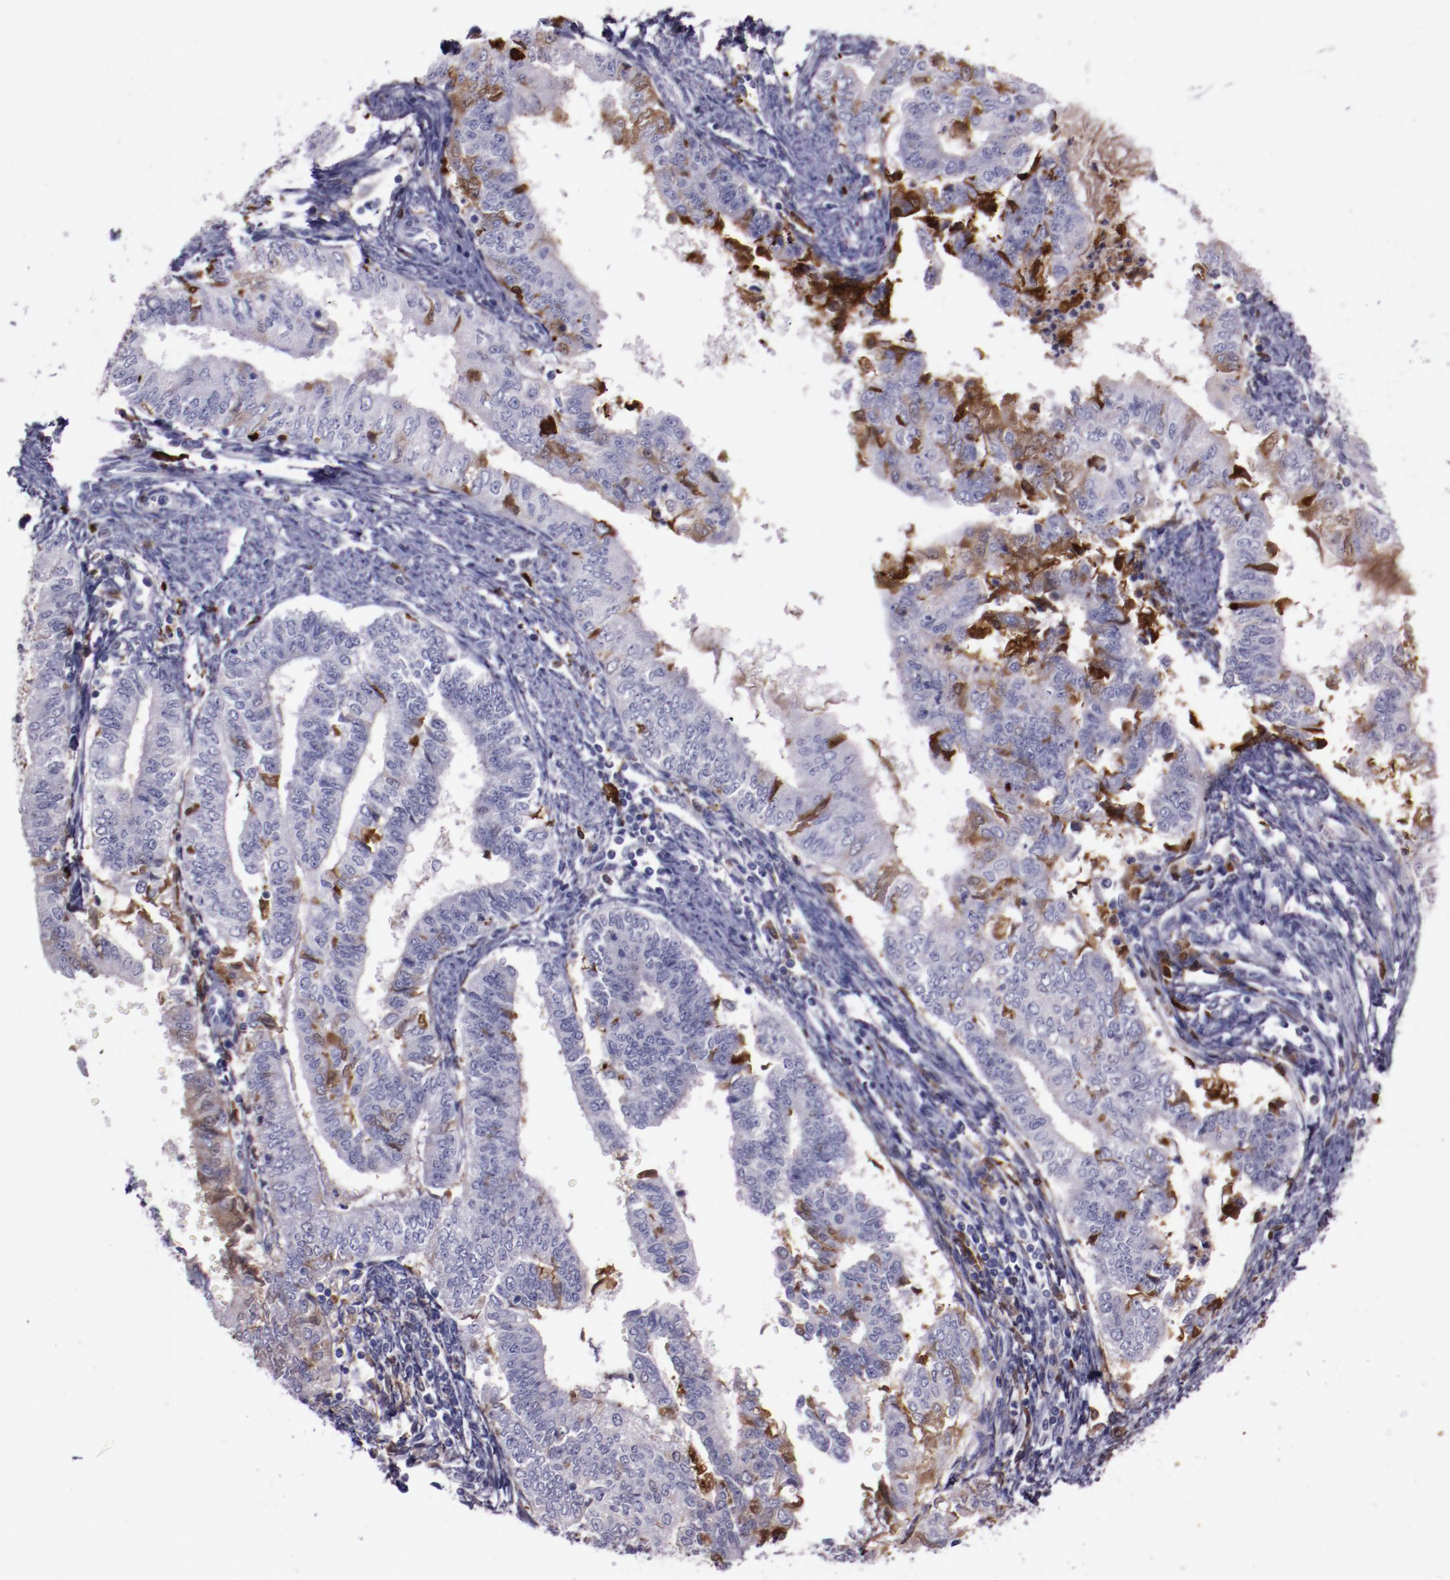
{"staining": {"intensity": "moderate", "quantity": "<25%", "location": "cytoplasmic/membranous"}, "tissue": "endometrial cancer", "cell_type": "Tumor cells", "image_type": "cancer", "snomed": [{"axis": "morphology", "description": "Adenocarcinoma, NOS"}, {"axis": "topography", "description": "Endometrium"}], "caption": "Immunohistochemistry (IHC) of human endometrial adenocarcinoma demonstrates low levels of moderate cytoplasmic/membranous staining in about <25% of tumor cells. (DAB (3,3'-diaminobenzidine) IHC, brown staining for protein, blue staining for nuclei).", "gene": "APOH", "patient": {"sex": "female", "age": 66}}